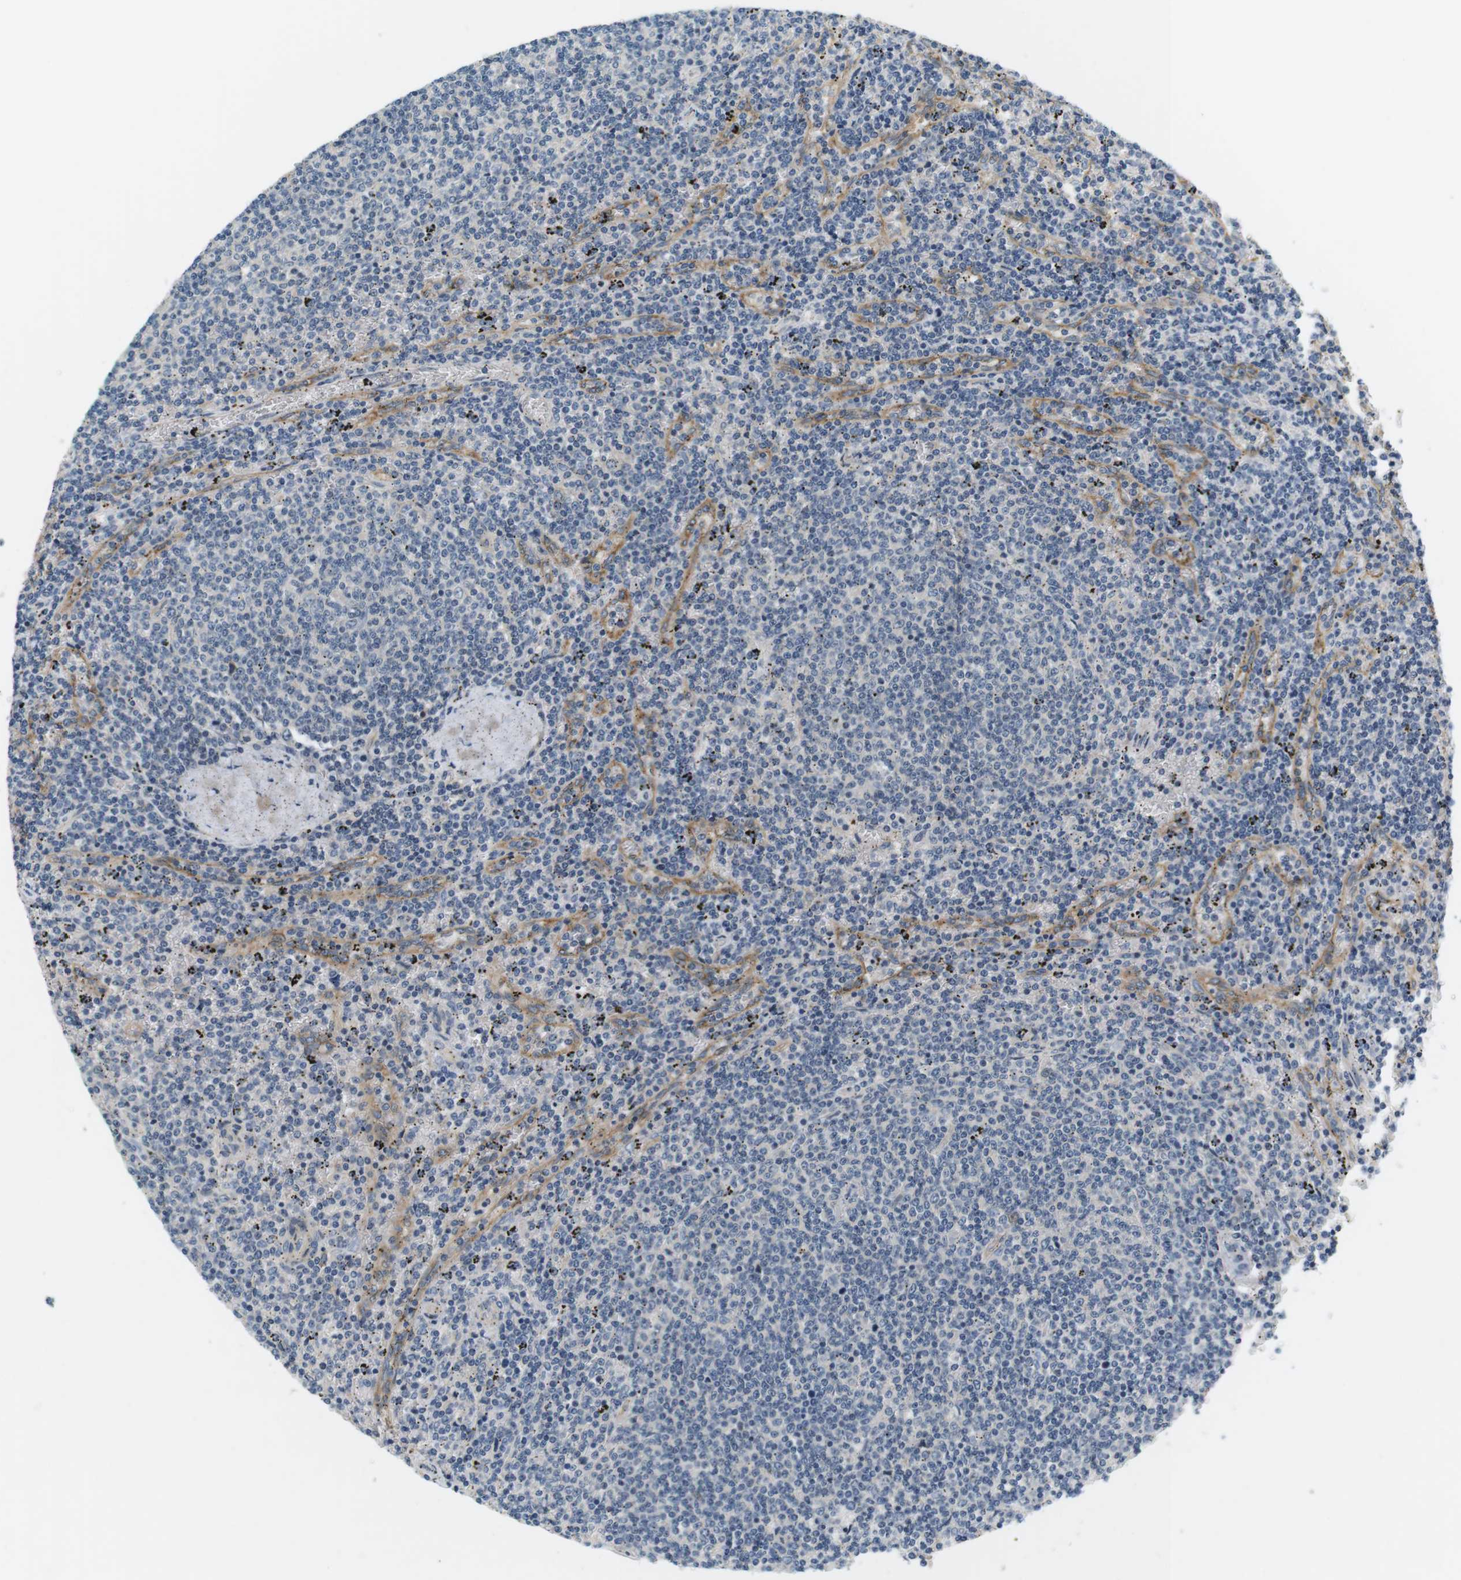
{"staining": {"intensity": "negative", "quantity": "none", "location": "none"}, "tissue": "lymphoma", "cell_type": "Tumor cells", "image_type": "cancer", "snomed": [{"axis": "morphology", "description": "Malignant lymphoma, non-Hodgkin's type, Low grade"}, {"axis": "topography", "description": "Spleen"}], "caption": "Protein analysis of lymphoma demonstrates no significant positivity in tumor cells.", "gene": "SLC30A1", "patient": {"sex": "female", "age": 50}}